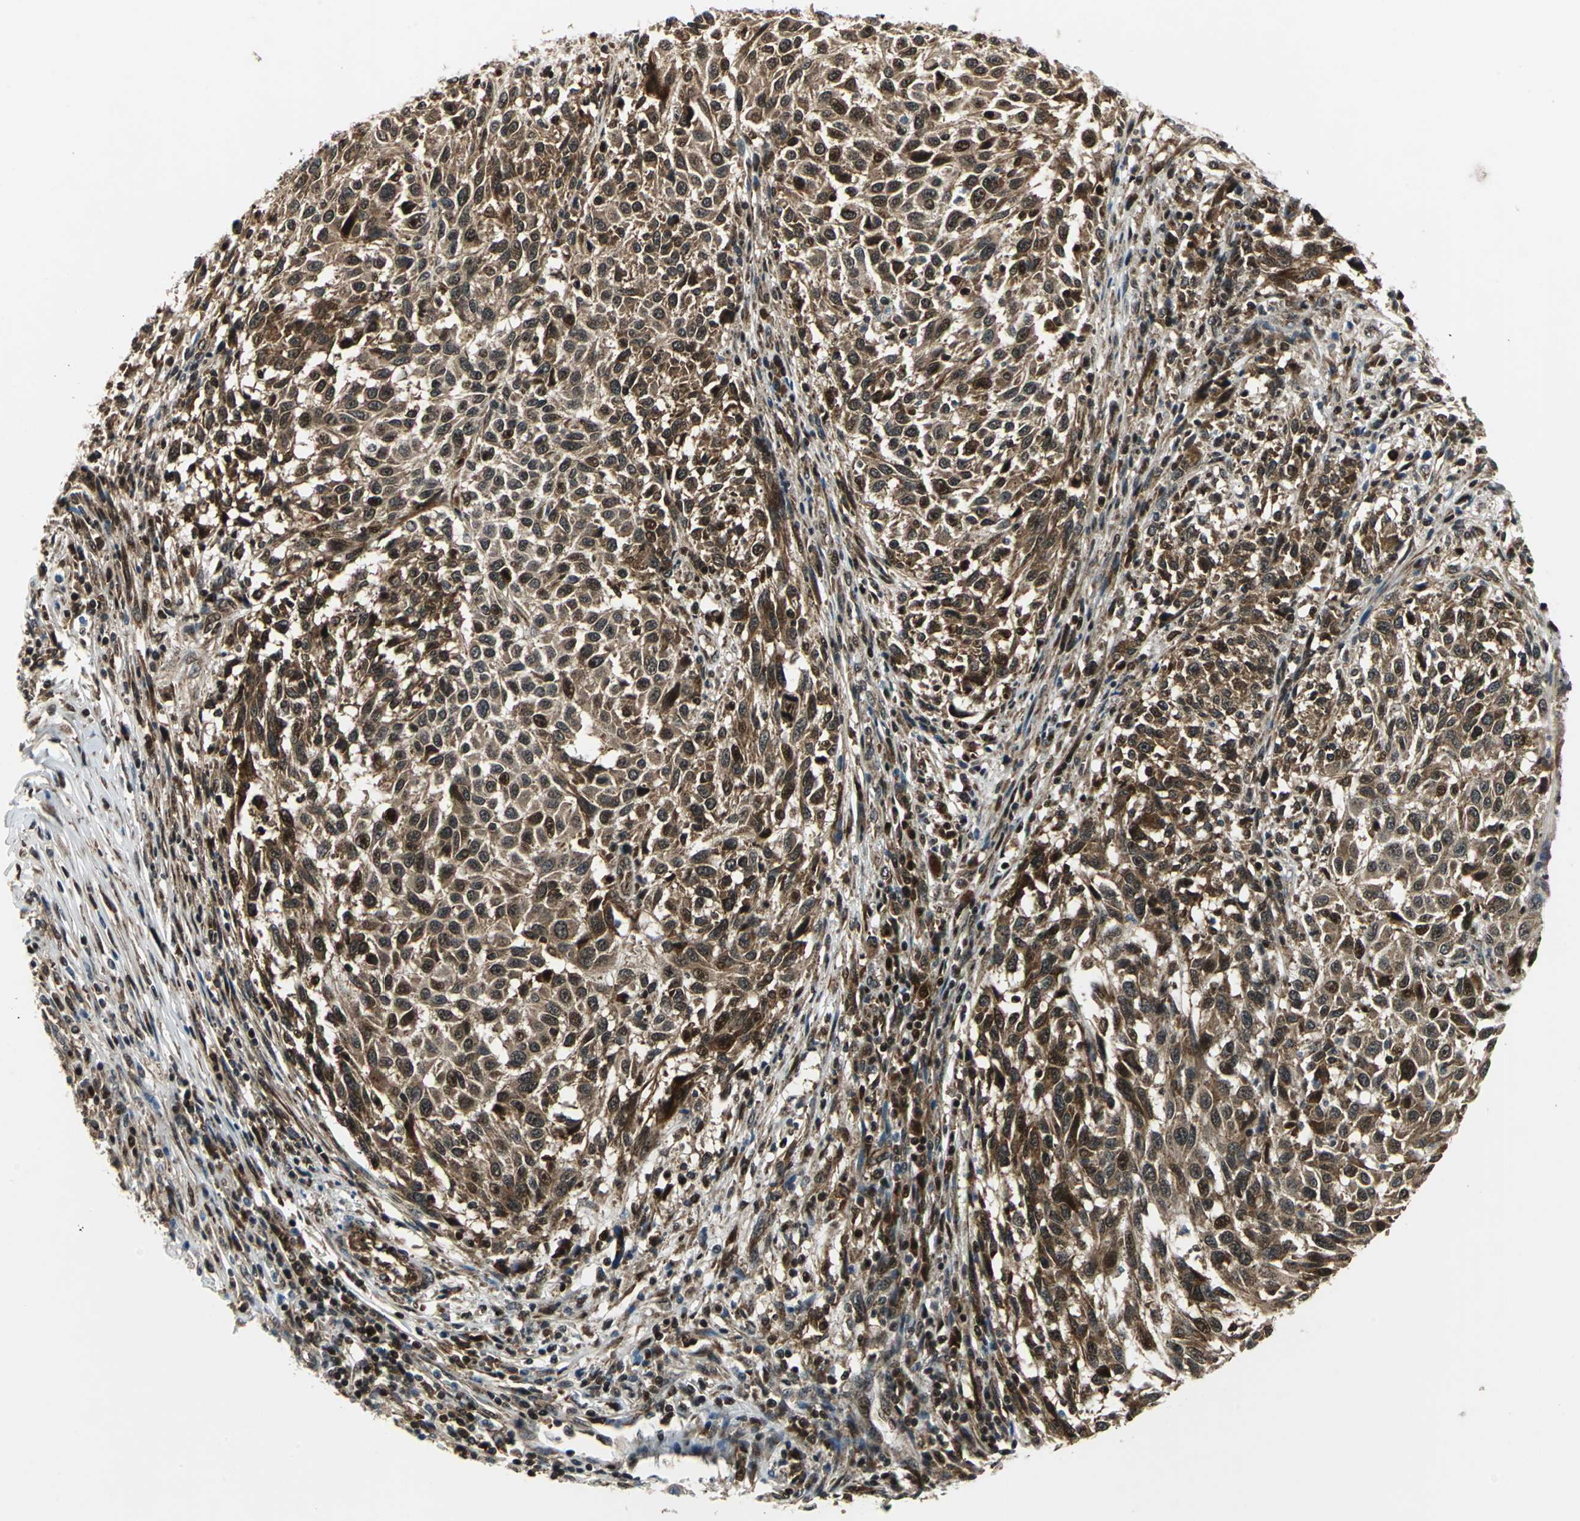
{"staining": {"intensity": "strong", "quantity": ">75%", "location": "cytoplasmic/membranous,nuclear"}, "tissue": "melanoma", "cell_type": "Tumor cells", "image_type": "cancer", "snomed": [{"axis": "morphology", "description": "Malignant melanoma, Metastatic site"}, {"axis": "topography", "description": "Lymph node"}], "caption": "An immunohistochemistry (IHC) micrograph of neoplastic tissue is shown. Protein staining in brown labels strong cytoplasmic/membranous and nuclear positivity in malignant melanoma (metastatic site) within tumor cells. The staining was performed using DAB (3,3'-diaminobenzidine), with brown indicating positive protein expression. Nuclei are stained blue with hematoxylin.", "gene": "AATF", "patient": {"sex": "male", "age": 61}}